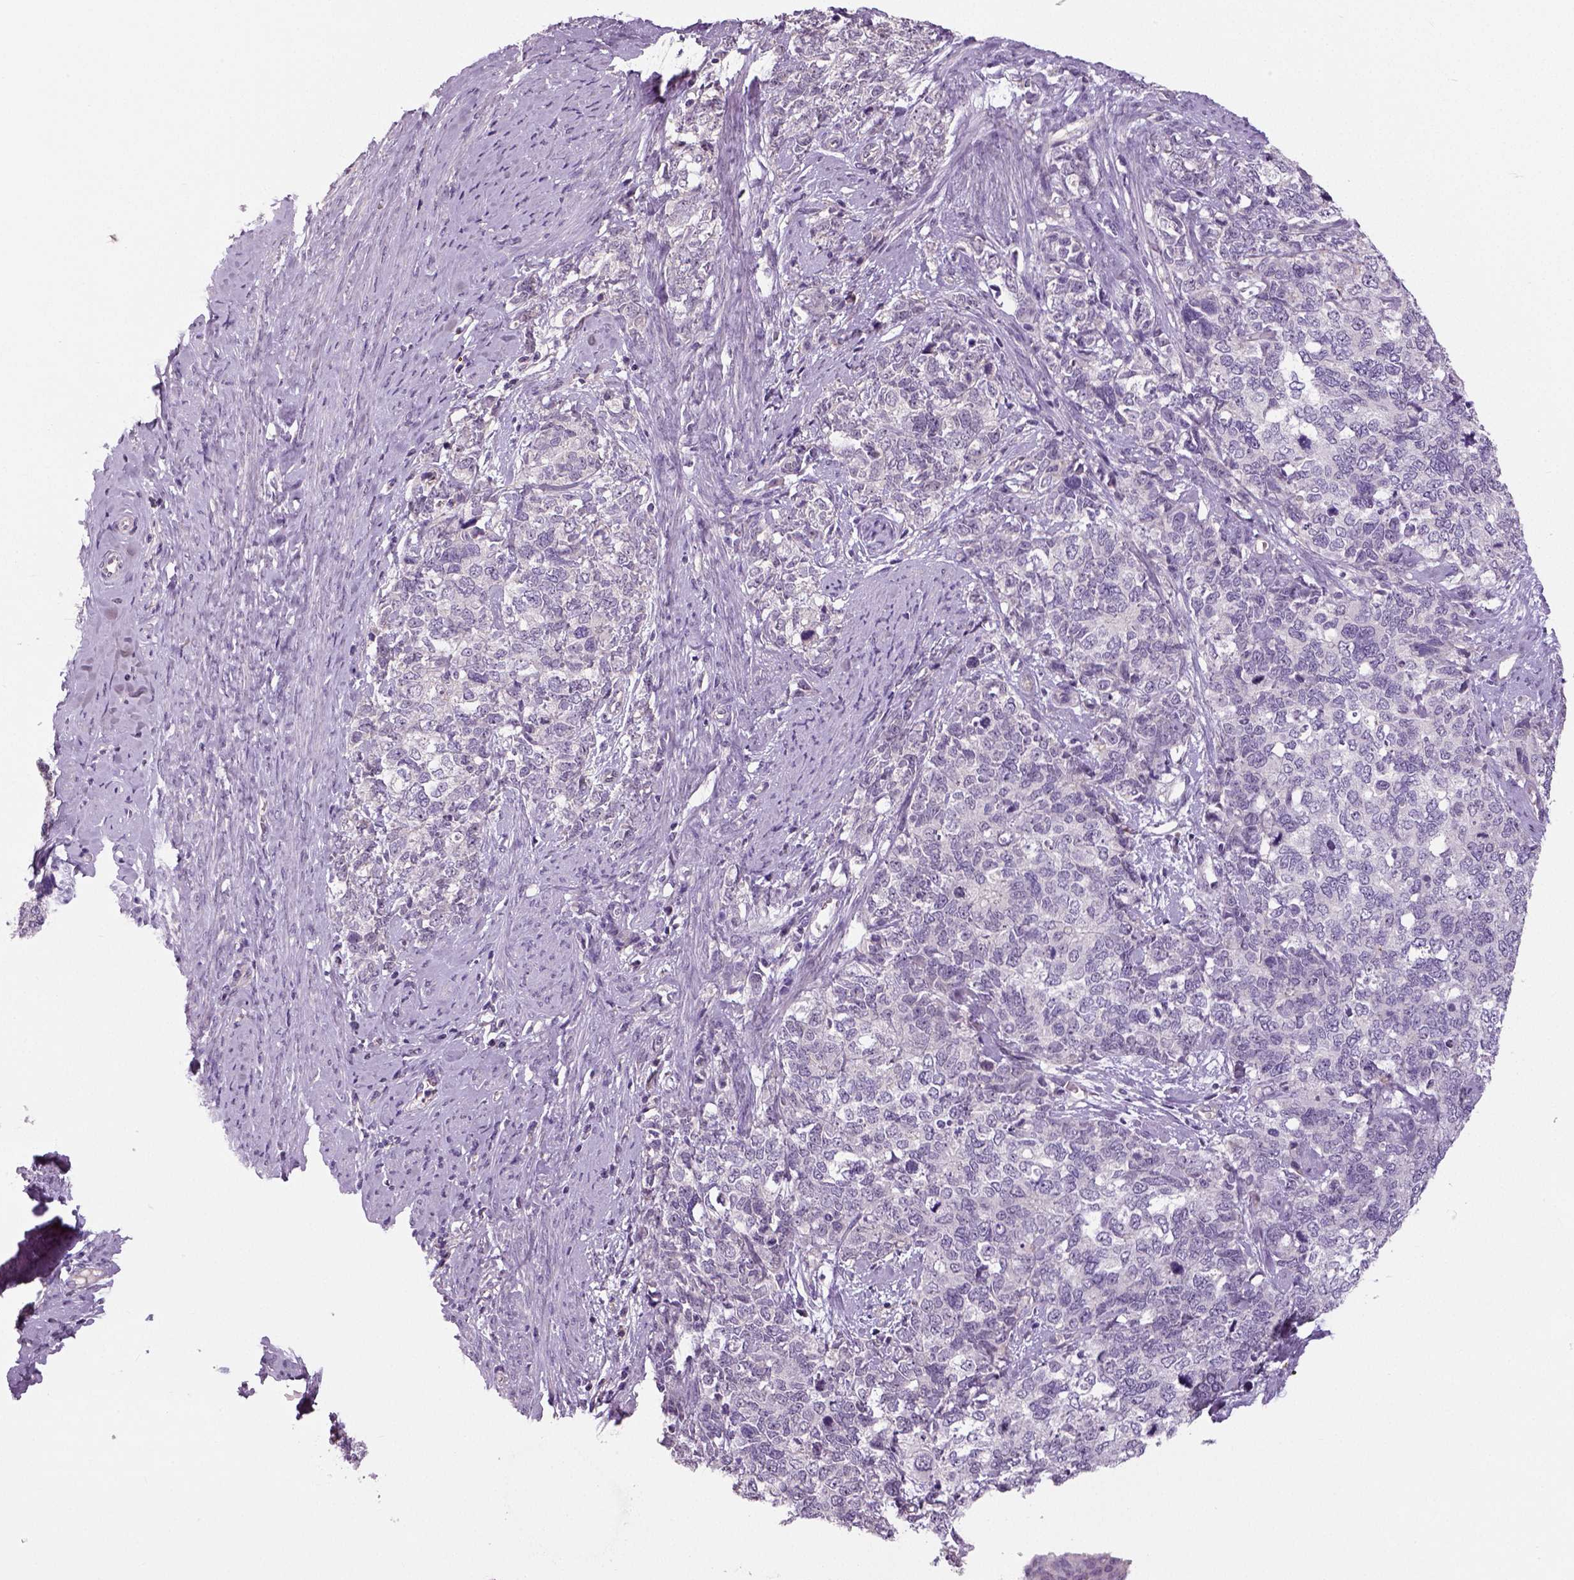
{"staining": {"intensity": "negative", "quantity": "none", "location": "none"}, "tissue": "cervical cancer", "cell_type": "Tumor cells", "image_type": "cancer", "snomed": [{"axis": "morphology", "description": "Squamous cell carcinoma, NOS"}, {"axis": "topography", "description": "Cervix"}], "caption": "Image shows no significant protein staining in tumor cells of cervical squamous cell carcinoma.", "gene": "NECAB1", "patient": {"sex": "female", "age": 63}}